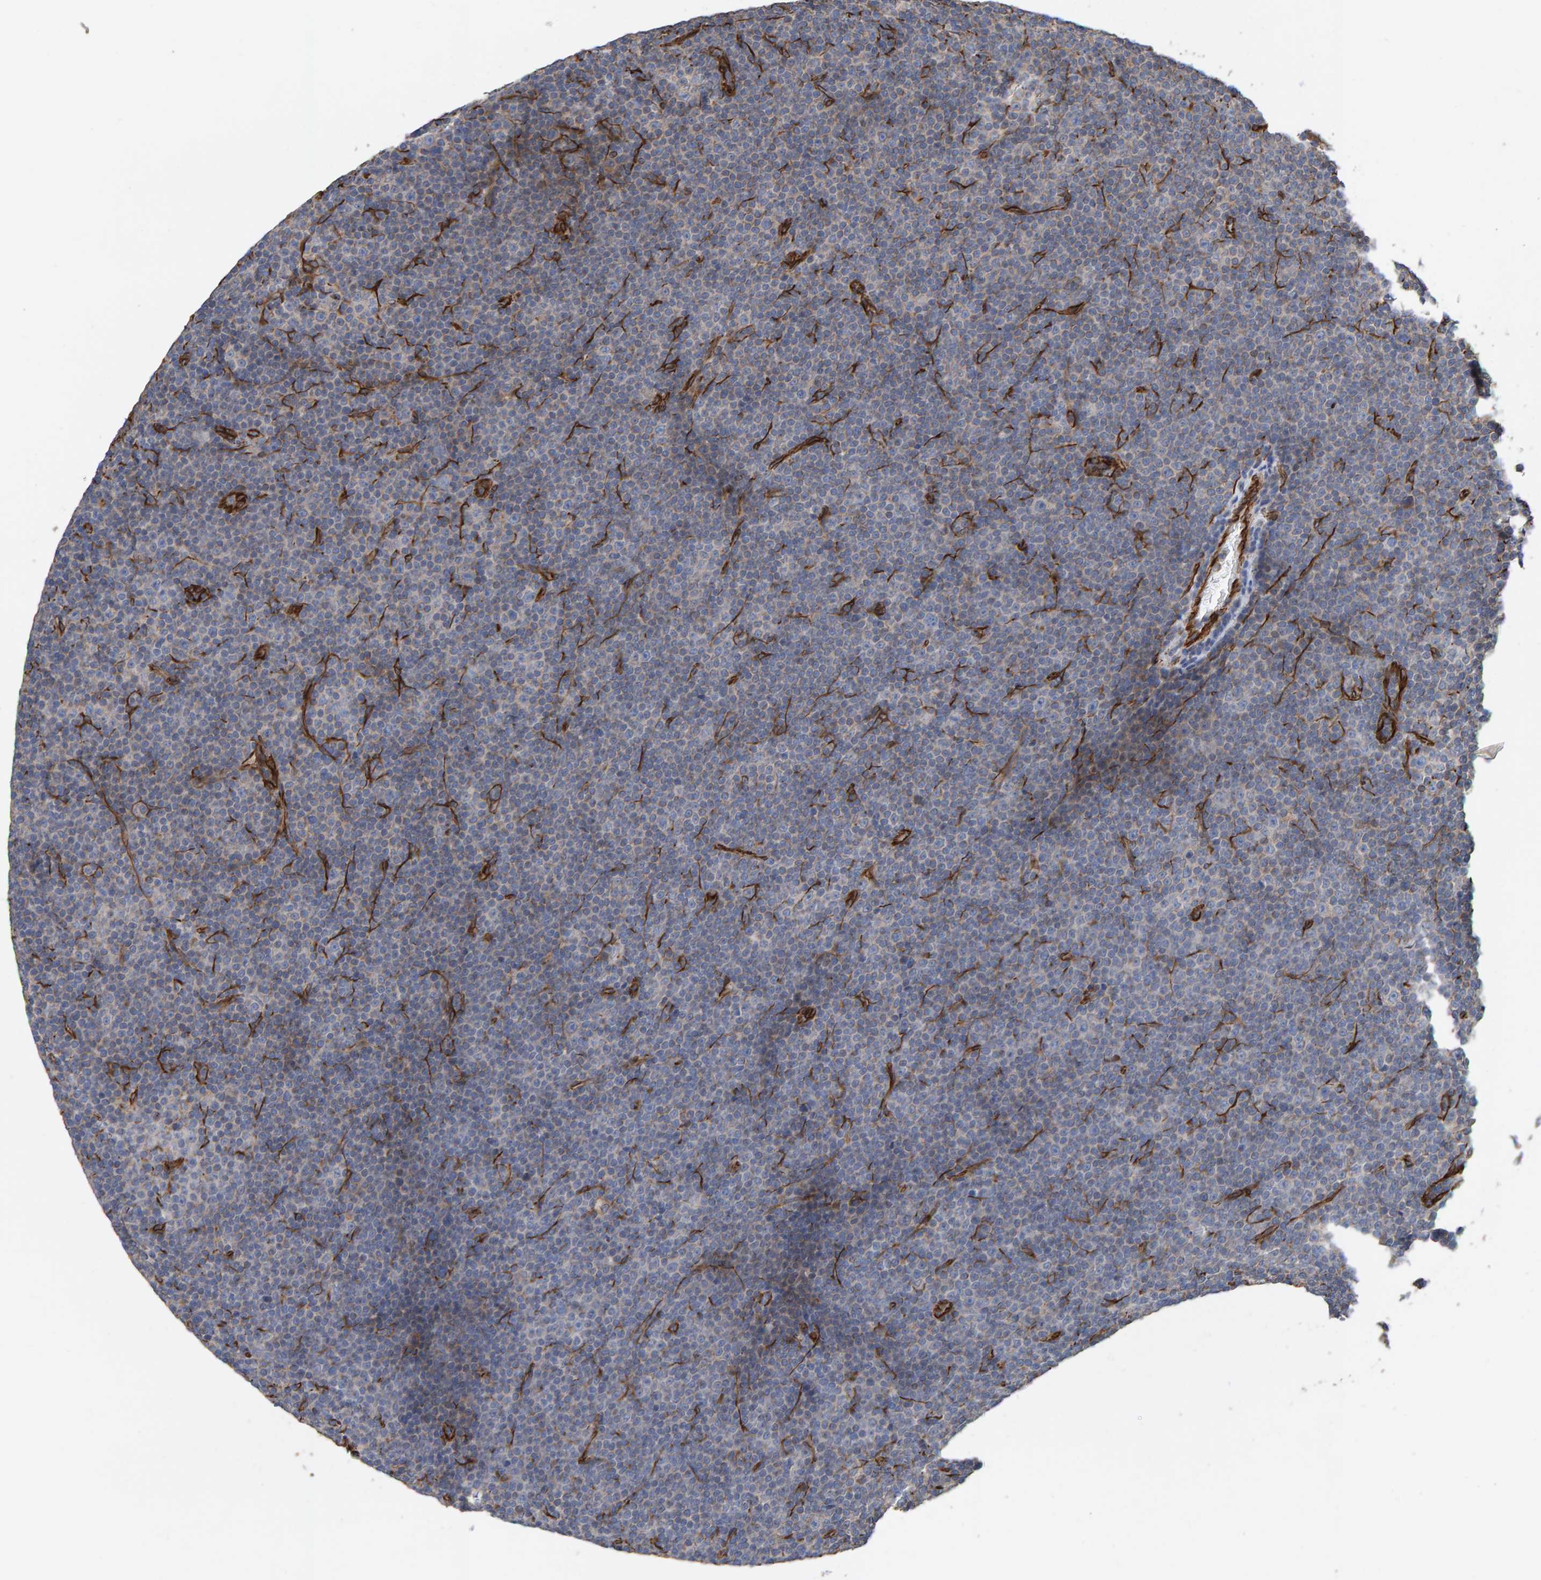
{"staining": {"intensity": "negative", "quantity": "none", "location": "none"}, "tissue": "lymphoma", "cell_type": "Tumor cells", "image_type": "cancer", "snomed": [{"axis": "morphology", "description": "Malignant lymphoma, non-Hodgkin's type, Low grade"}, {"axis": "topography", "description": "Lymph node"}], "caption": "Tumor cells are negative for brown protein staining in lymphoma.", "gene": "ZNF347", "patient": {"sex": "female", "age": 67}}